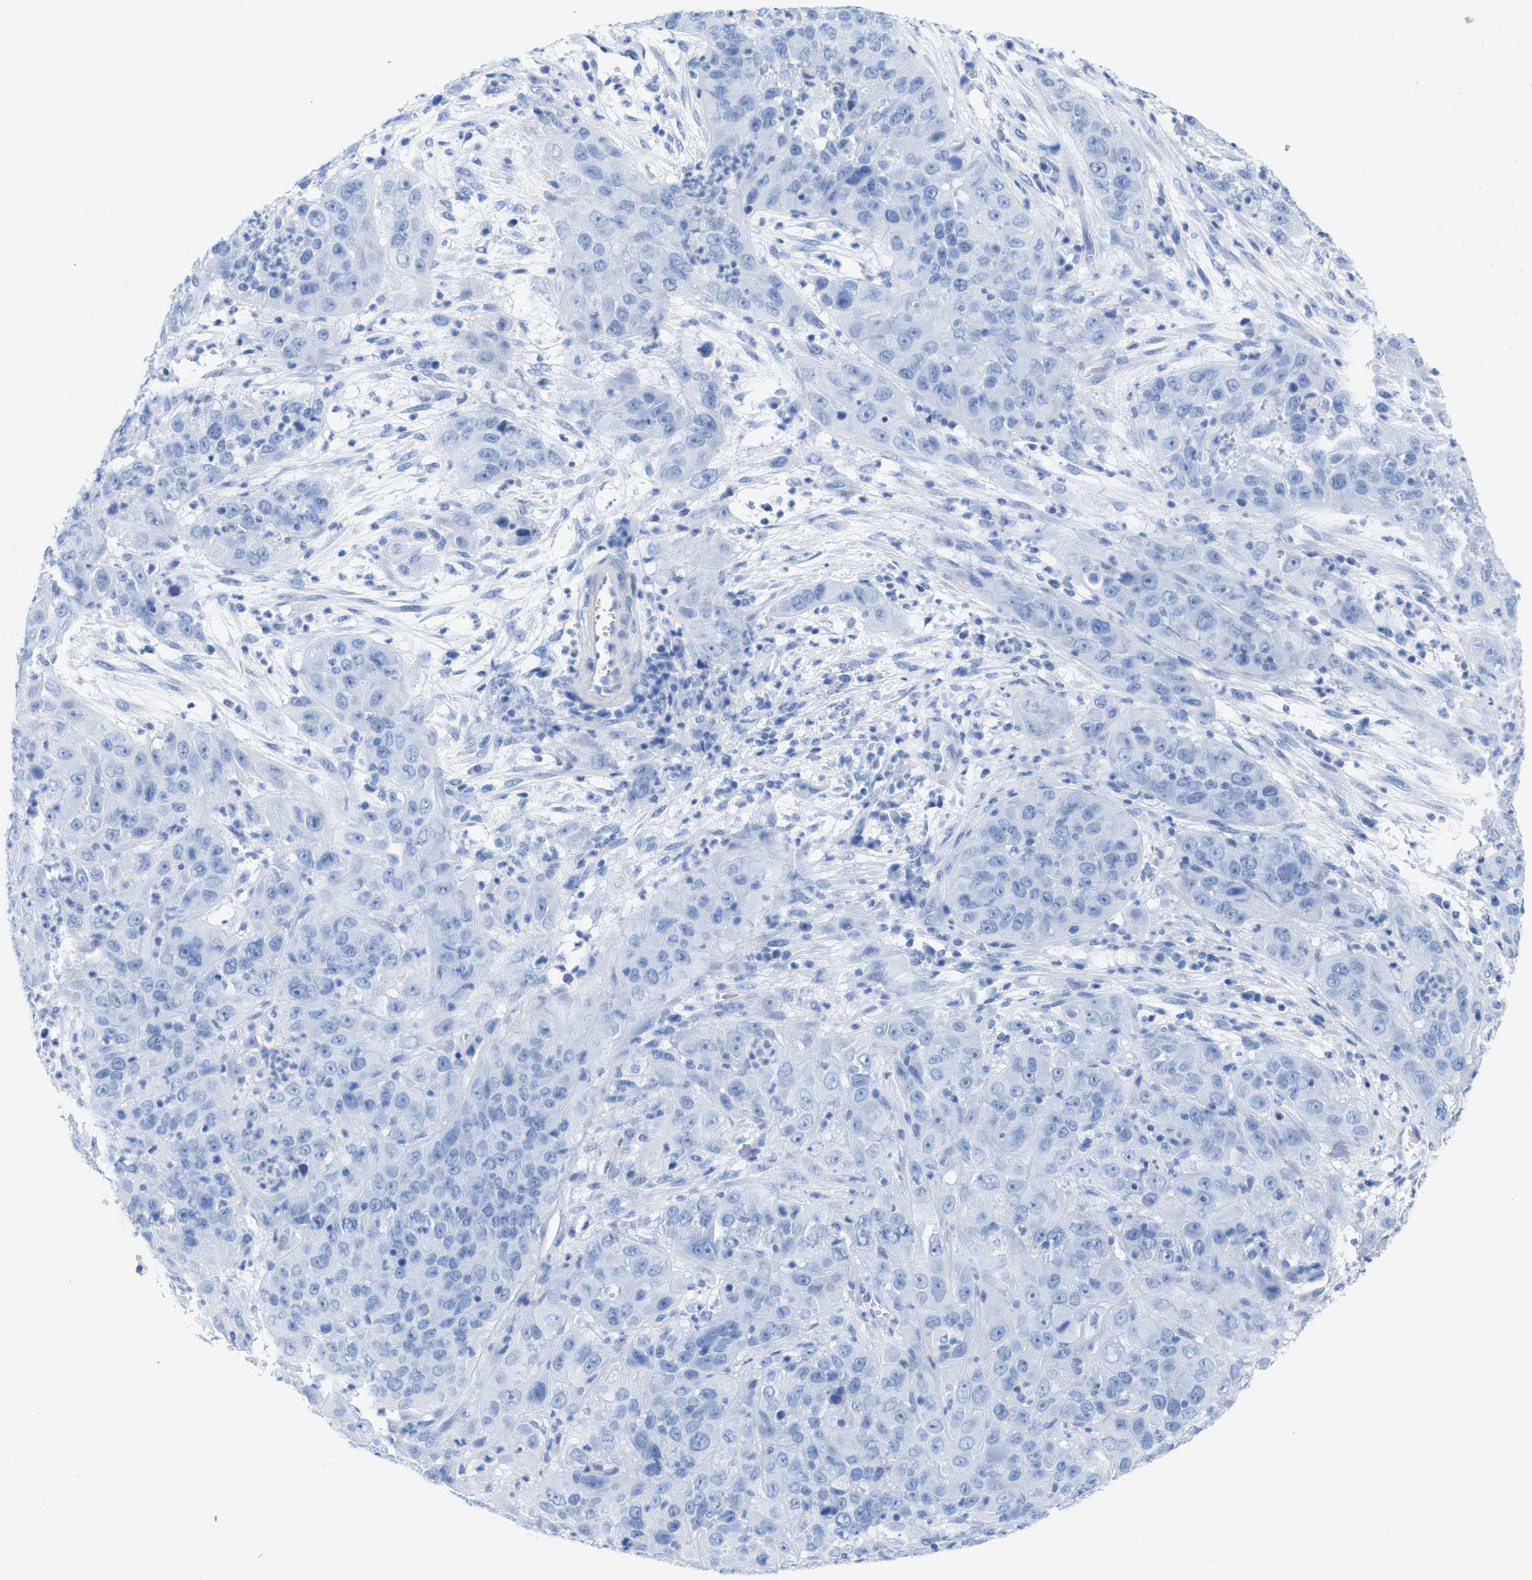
{"staining": {"intensity": "negative", "quantity": "none", "location": "none"}, "tissue": "cervical cancer", "cell_type": "Tumor cells", "image_type": "cancer", "snomed": [{"axis": "morphology", "description": "Squamous cell carcinoma, NOS"}, {"axis": "topography", "description": "Cervix"}], "caption": "Tumor cells show no significant expression in cervical squamous cell carcinoma.", "gene": "ANKFN1", "patient": {"sex": "female", "age": 32}}